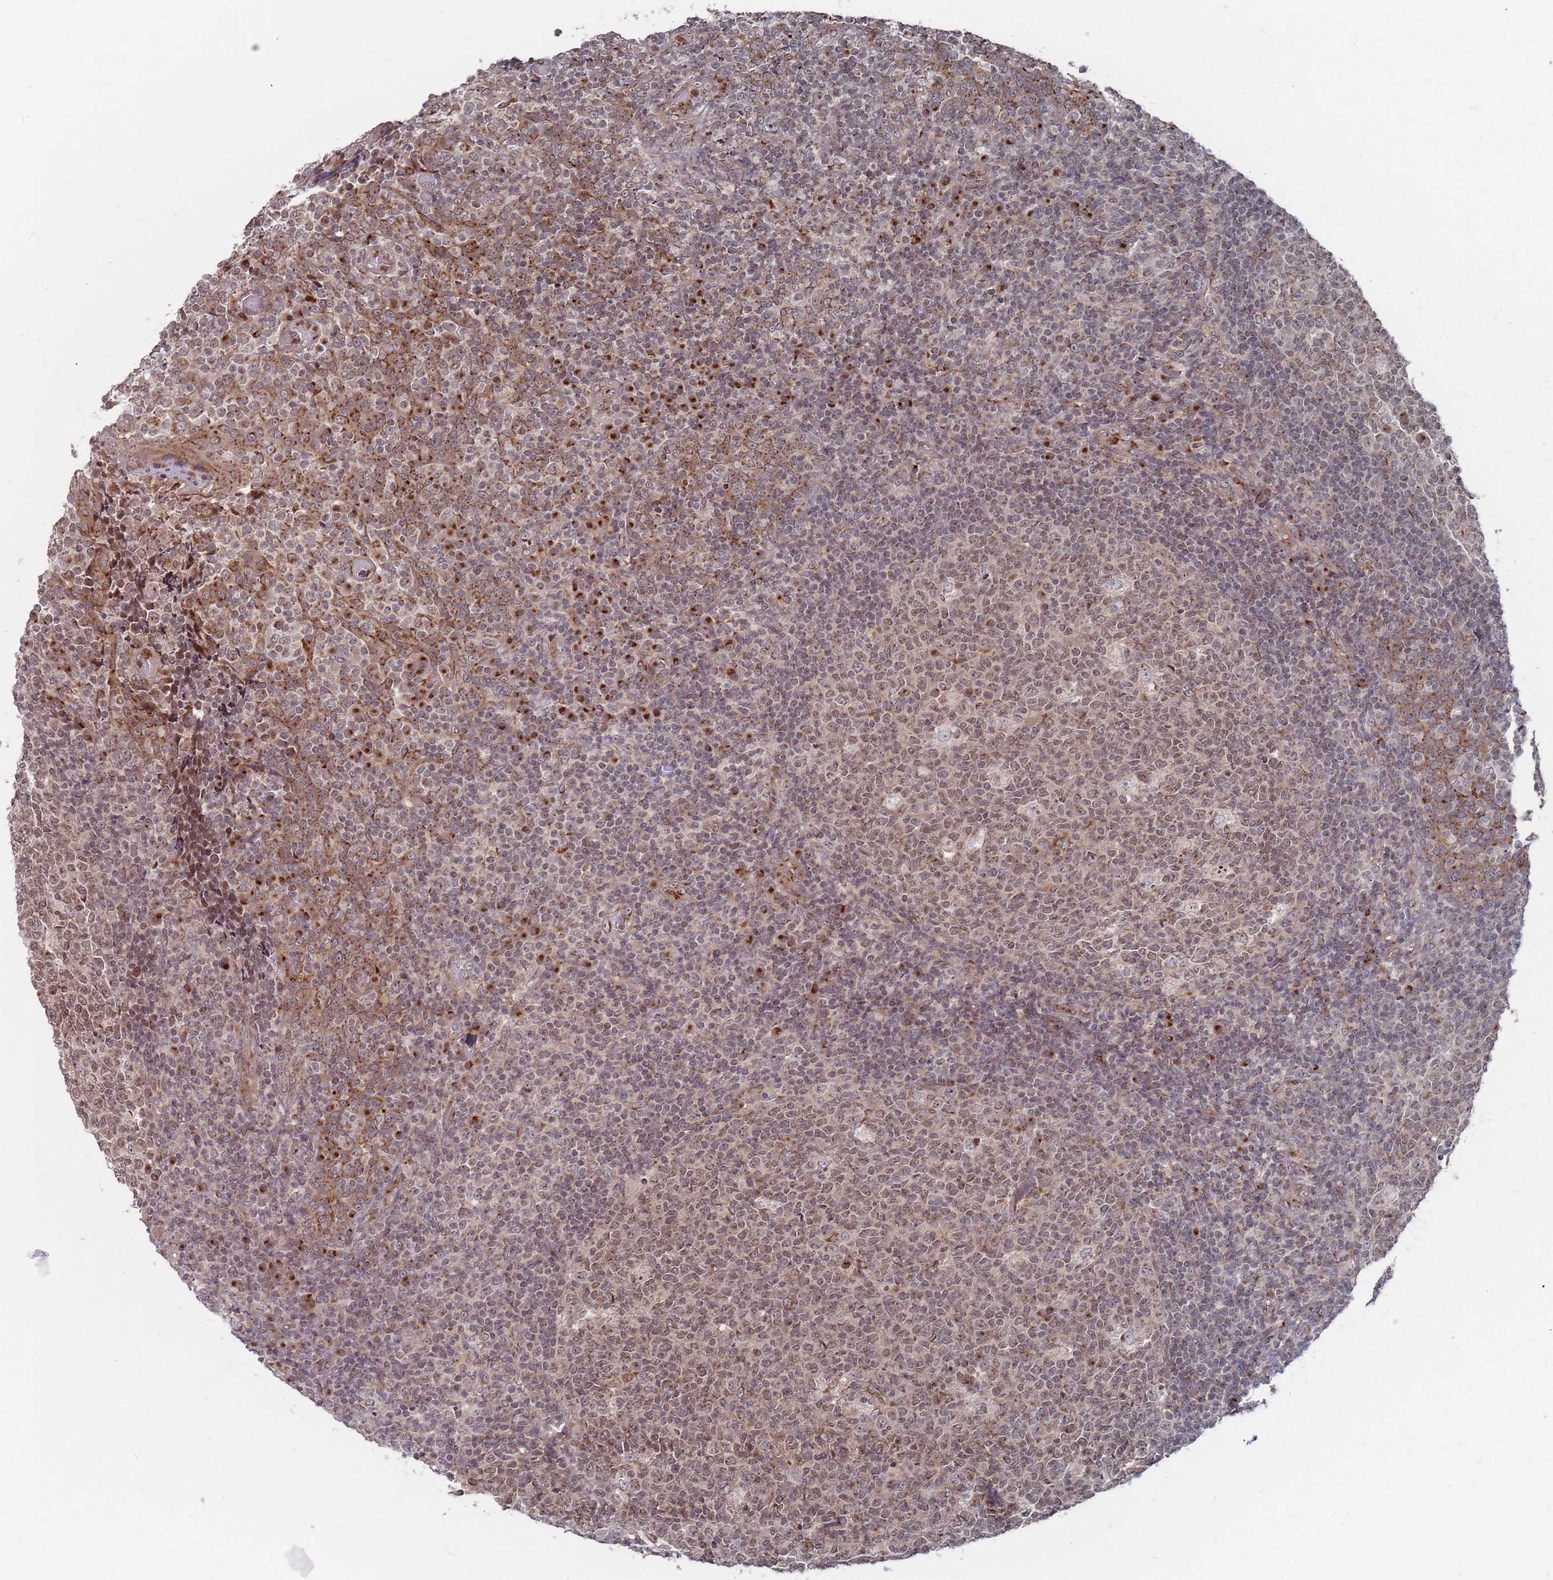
{"staining": {"intensity": "weak", "quantity": ">75%", "location": "cytoplasmic/membranous"}, "tissue": "tonsil", "cell_type": "Germinal center cells", "image_type": "normal", "snomed": [{"axis": "morphology", "description": "Normal tissue, NOS"}, {"axis": "topography", "description": "Tonsil"}], "caption": "Normal tonsil reveals weak cytoplasmic/membranous positivity in about >75% of germinal center cells.", "gene": "FMO4", "patient": {"sex": "female", "age": 19}}